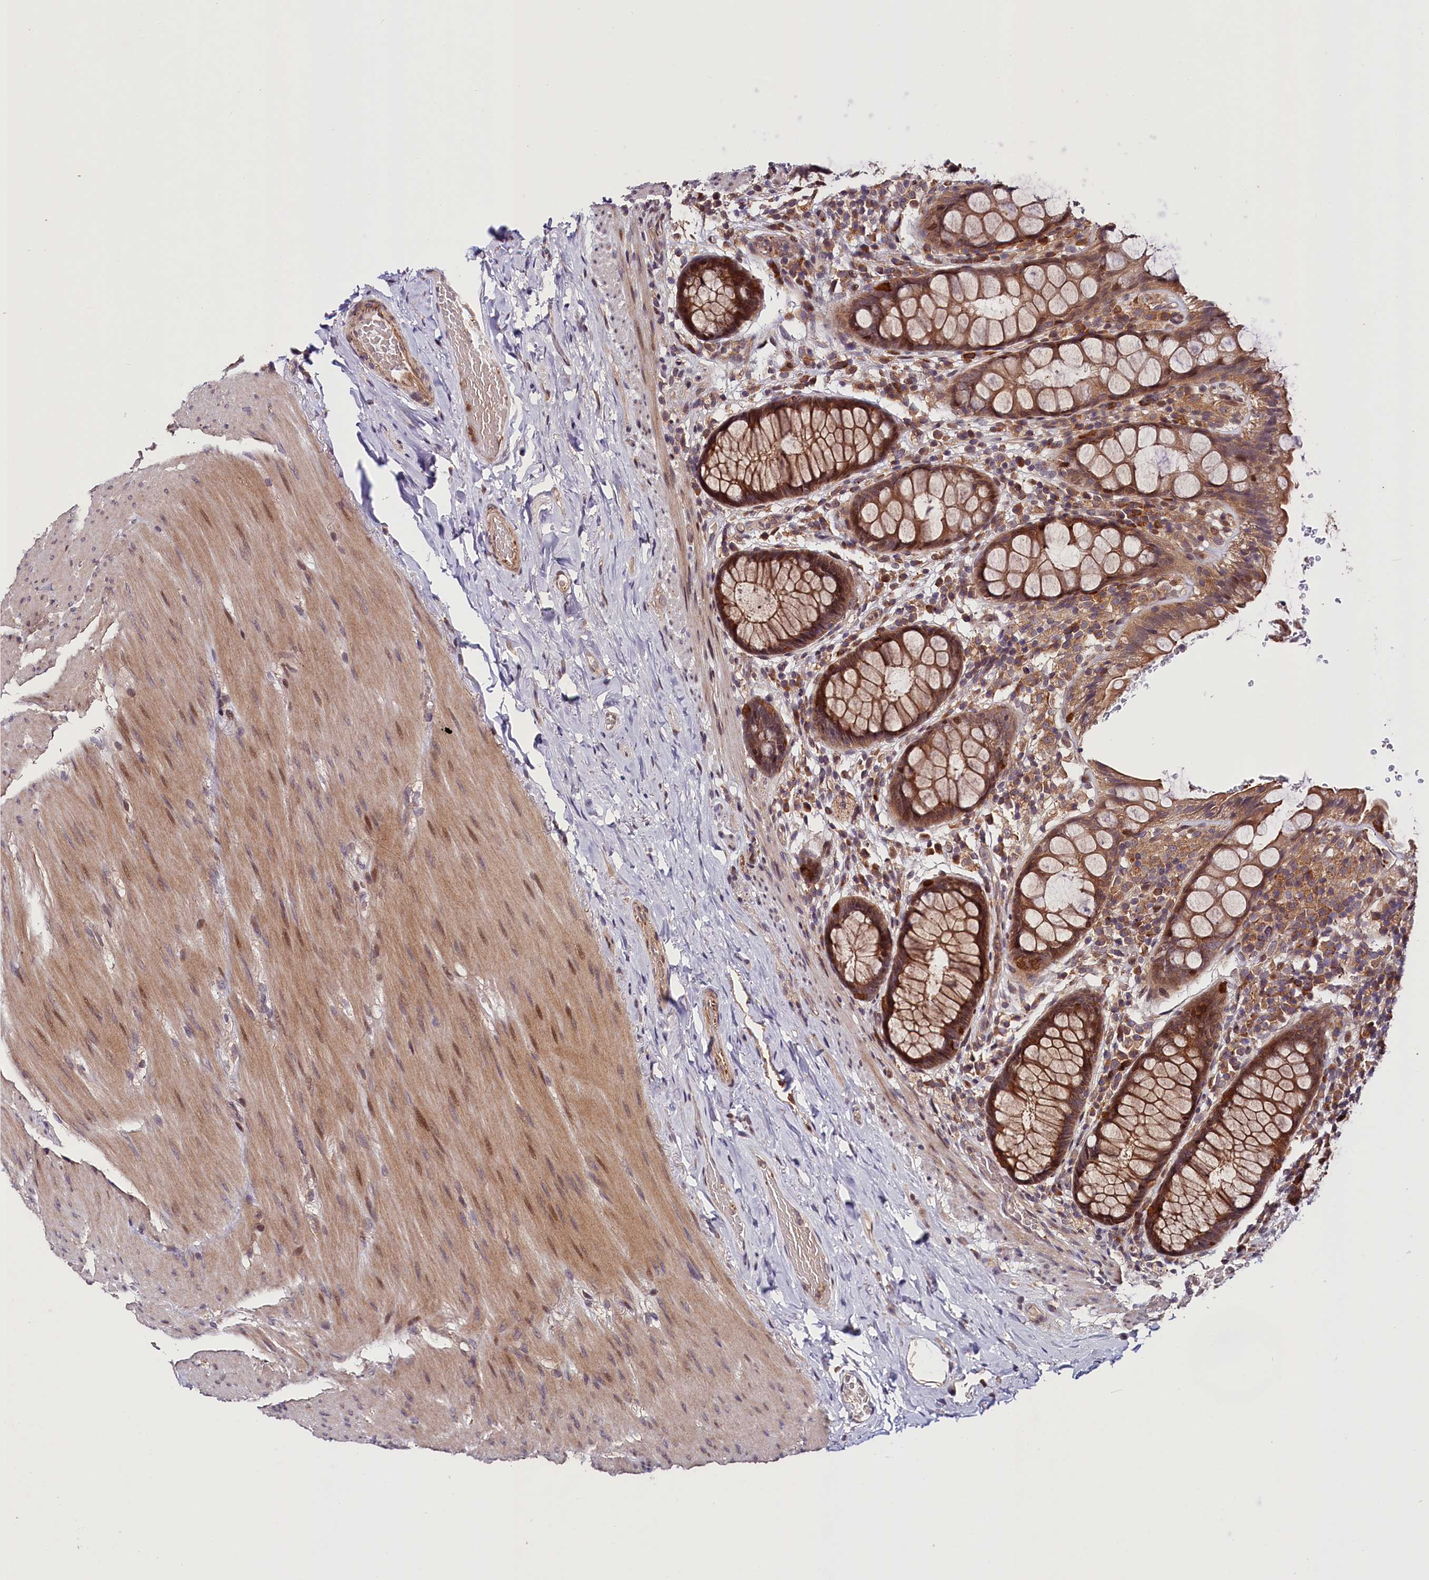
{"staining": {"intensity": "moderate", "quantity": ">75%", "location": "cytoplasmic/membranous,nuclear"}, "tissue": "rectum", "cell_type": "Glandular cells", "image_type": "normal", "snomed": [{"axis": "morphology", "description": "Normal tissue, NOS"}, {"axis": "topography", "description": "Rectum"}], "caption": "Immunohistochemistry histopathology image of normal human rectum stained for a protein (brown), which exhibits medium levels of moderate cytoplasmic/membranous,nuclear positivity in approximately >75% of glandular cells.", "gene": "CACNA1H", "patient": {"sex": "male", "age": 83}}